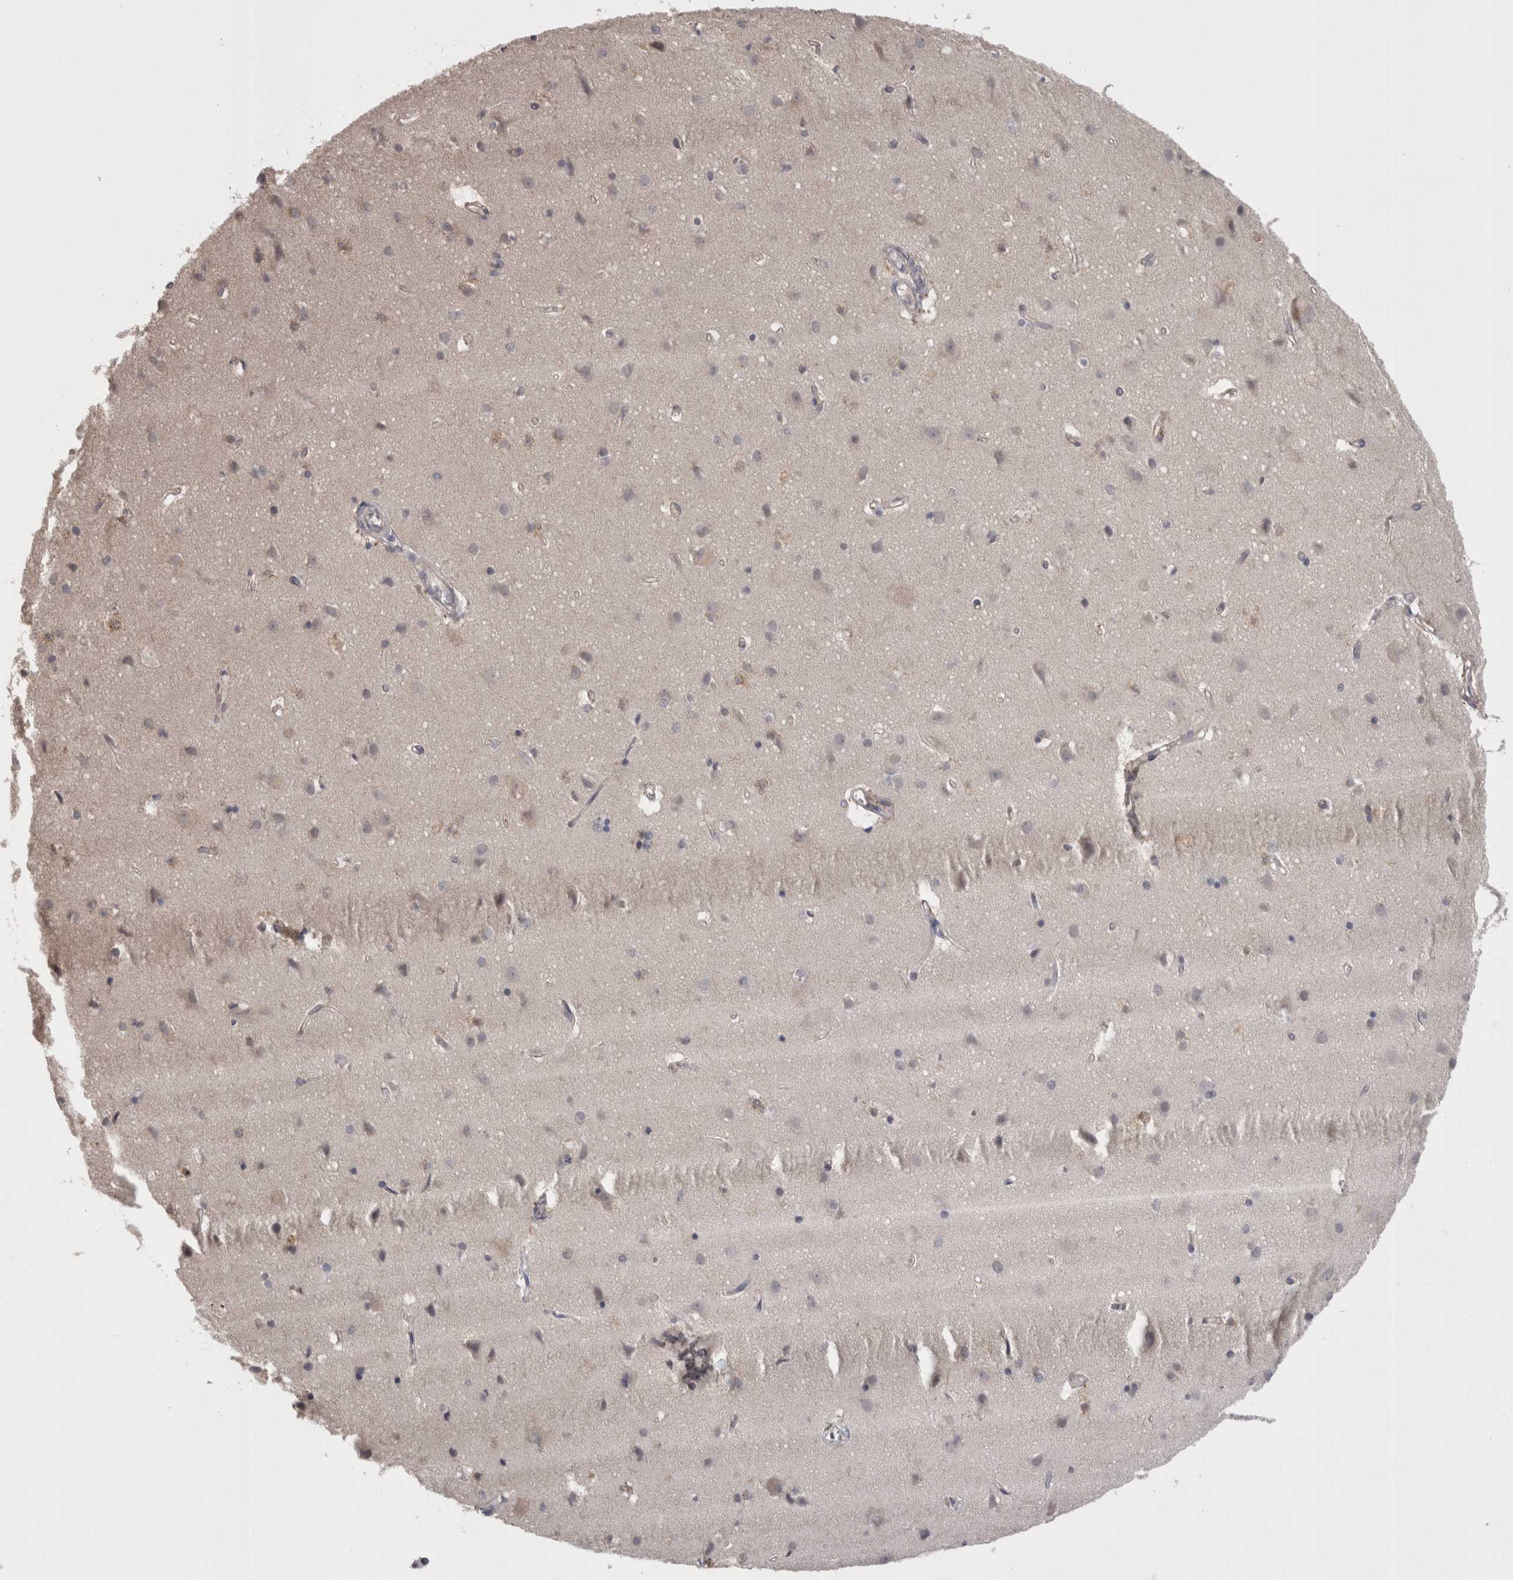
{"staining": {"intensity": "negative", "quantity": "none", "location": "none"}, "tissue": "cerebral cortex", "cell_type": "Endothelial cells", "image_type": "normal", "snomed": [{"axis": "morphology", "description": "Normal tissue, NOS"}, {"axis": "topography", "description": "Cerebral cortex"}], "caption": "Immunohistochemistry (IHC) image of unremarkable cerebral cortex: cerebral cortex stained with DAB displays no significant protein expression in endothelial cells.", "gene": "PON3", "patient": {"sex": "male", "age": 54}}